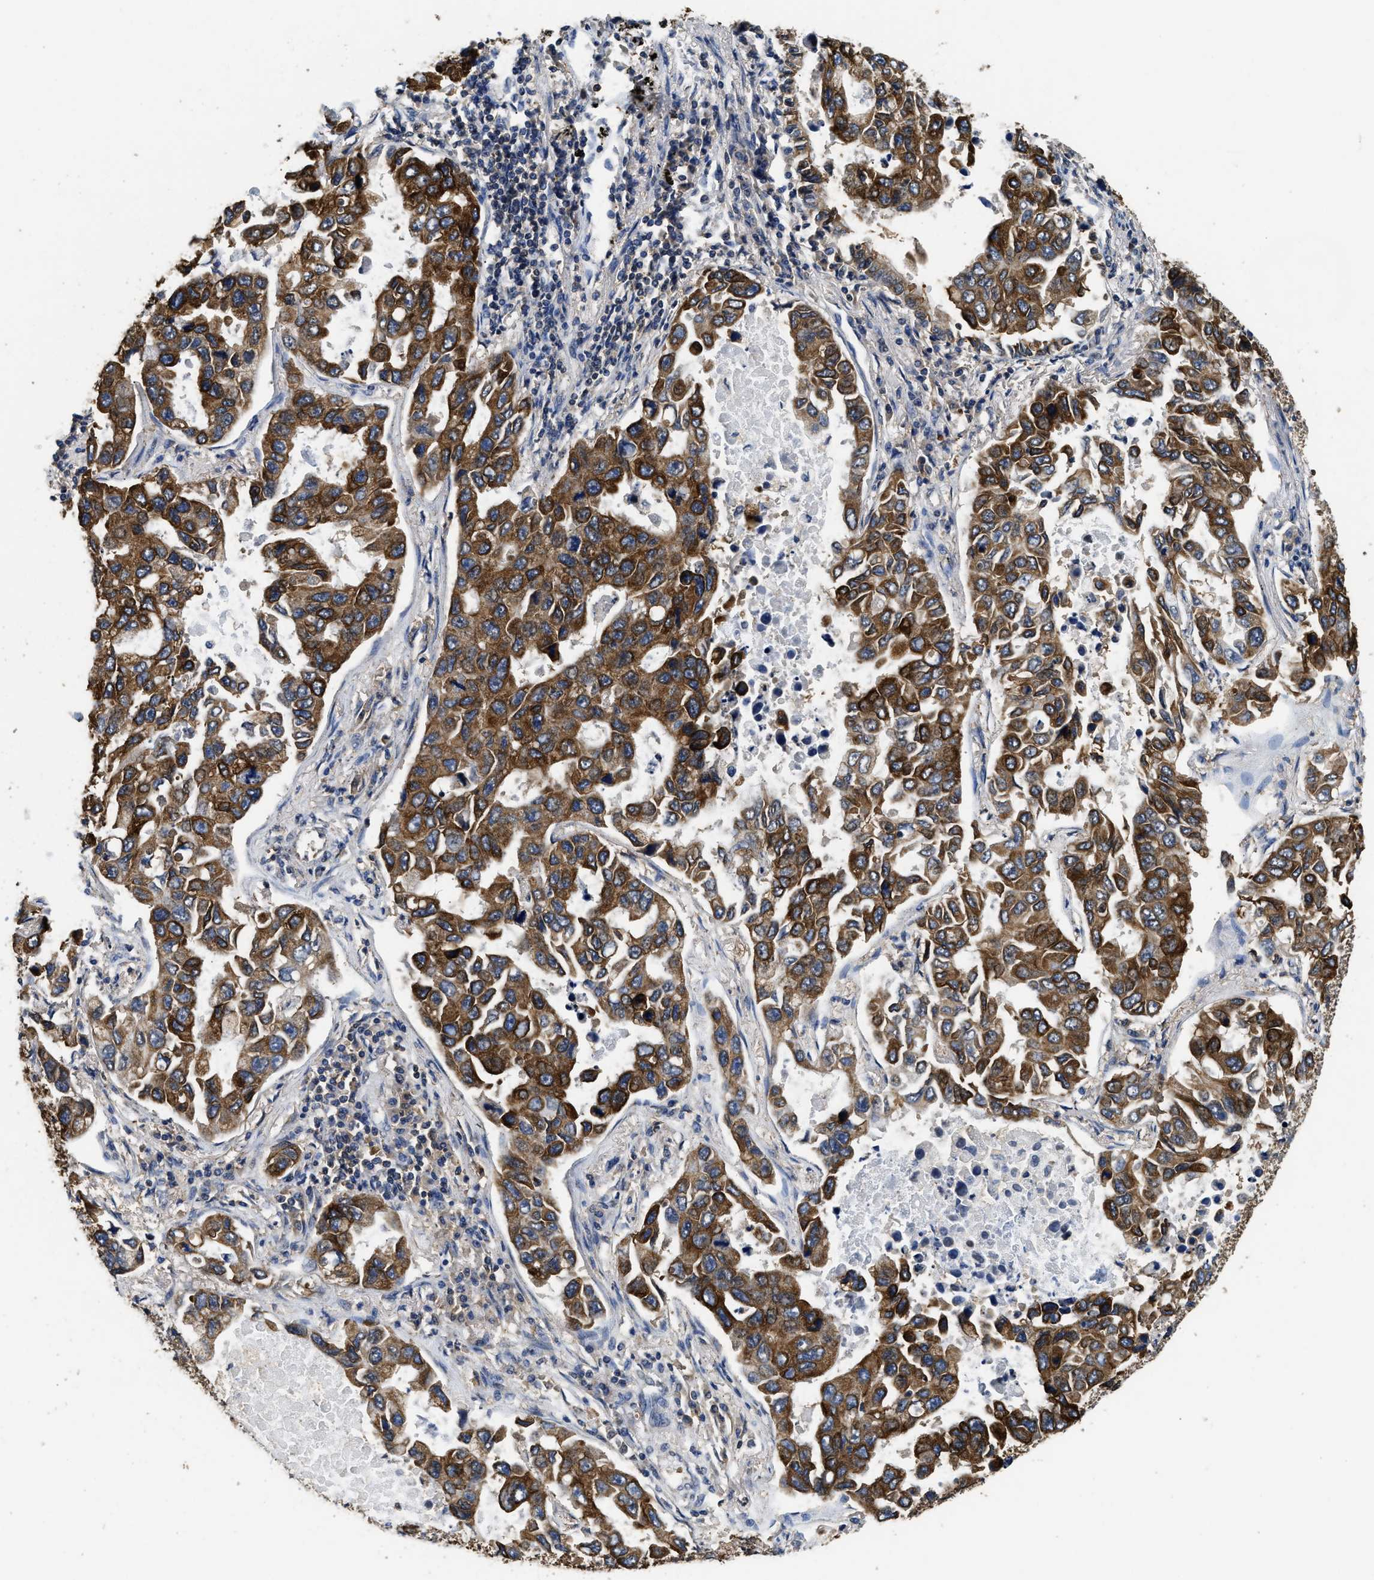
{"staining": {"intensity": "strong", "quantity": ">75%", "location": "cytoplasmic/membranous"}, "tissue": "lung cancer", "cell_type": "Tumor cells", "image_type": "cancer", "snomed": [{"axis": "morphology", "description": "Adenocarcinoma, NOS"}, {"axis": "topography", "description": "Lung"}], "caption": "Lung adenocarcinoma stained with a protein marker displays strong staining in tumor cells.", "gene": "CTNNA1", "patient": {"sex": "male", "age": 64}}